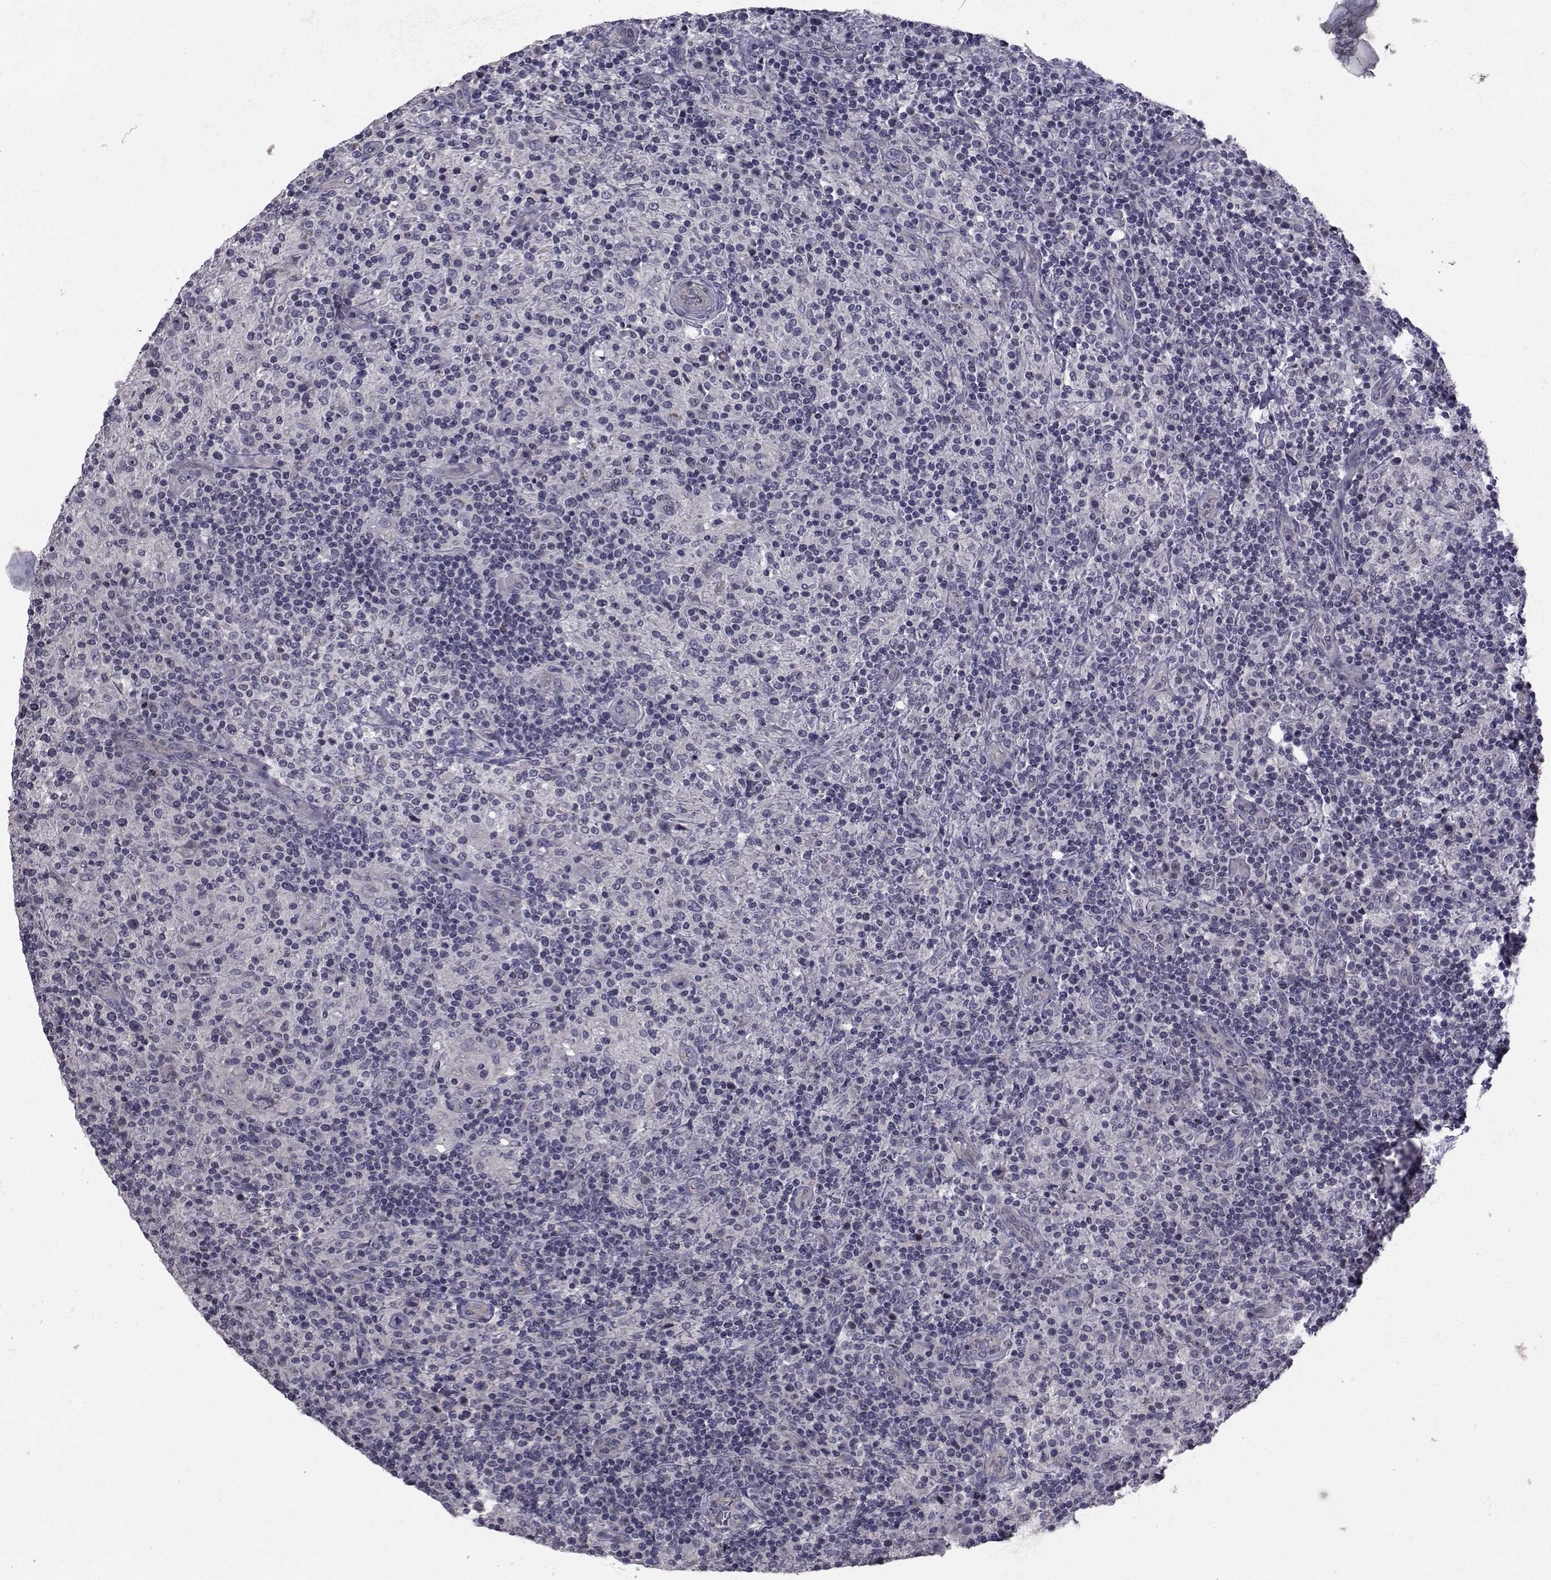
{"staining": {"intensity": "negative", "quantity": "none", "location": "none"}, "tissue": "lymphoma", "cell_type": "Tumor cells", "image_type": "cancer", "snomed": [{"axis": "morphology", "description": "Hodgkin's disease, NOS"}, {"axis": "topography", "description": "Lymph node"}], "caption": "An image of Hodgkin's disease stained for a protein shows no brown staining in tumor cells. (DAB (3,3'-diaminobenzidine) IHC with hematoxylin counter stain).", "gene": "CFAP74", "patient": {"sex": "male", "age": 70}}